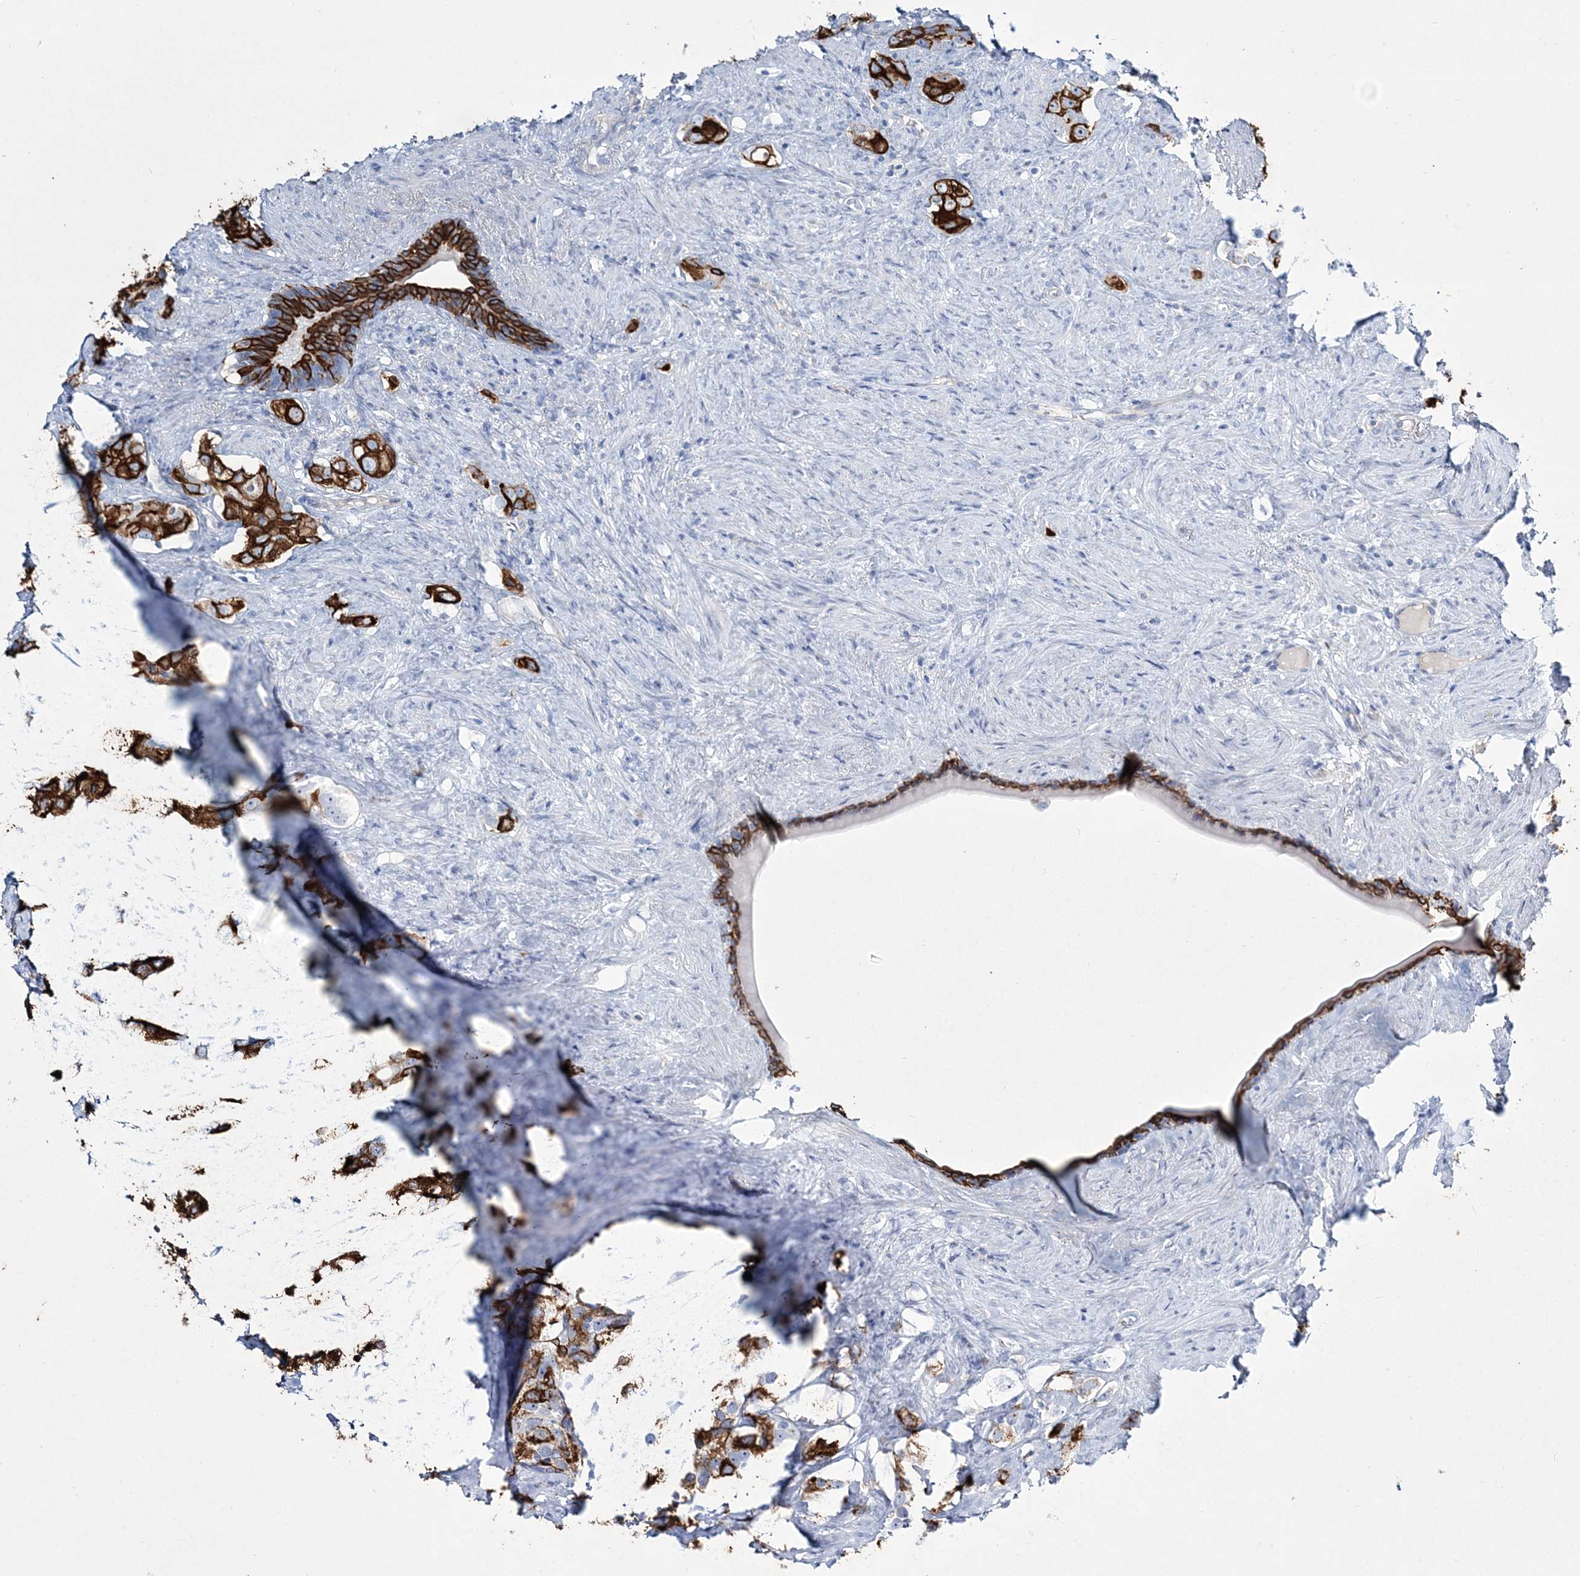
{"staining": {"intensity": "strong", "quantity": ">75%", "location": "cytoplasmic/membranous"}, "tissue": "prostate cancer", "cell_type": "Tumor cells", "image_type": "cancer", "snomed": [{"axis": "morphology", "description": "Adenocarcinoma, High grade"}, {"axis": "topography", "description": "Prostate"}], "caption": "DAB immunohistochemical staining of human prostate cancer displays strong cytoplasmic/membranous protein staining in approximately >75% of tumor cells.", "gene": "ADGRL1", "patient": {"sex": "male", "age": 63}}